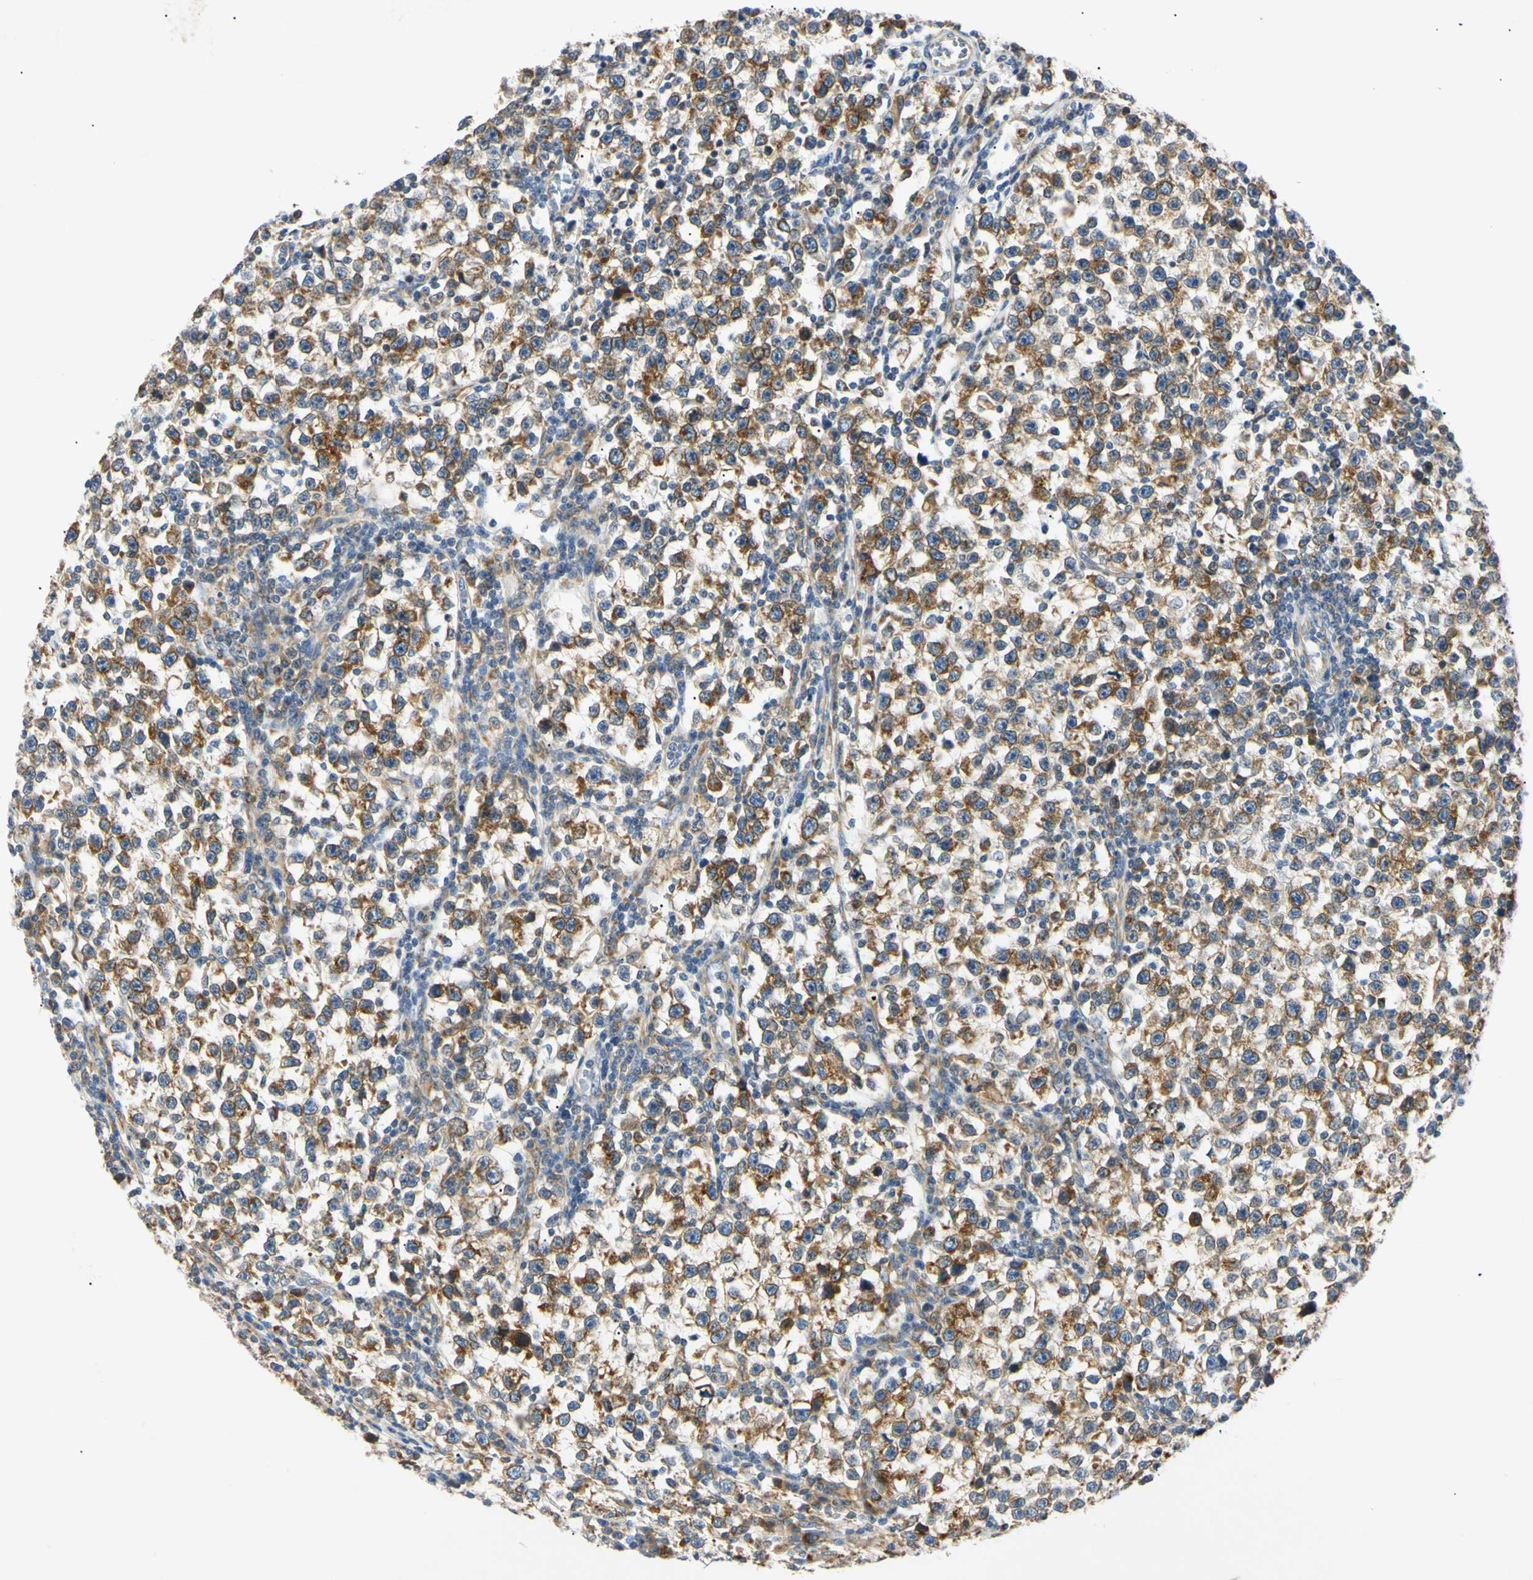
{"staining": {"intensity": "moderate", "quantity": ">75%", "location": "cytoplasmic/membranous"}, "tissue": "testis cancer", "cell_type": "Tumor cells", "image_type": "cancer", "snomed": [{"axis": "morphology", "description": "Seminoma, NOS"}, {"axis": "topography", "description": "Testis"}], "caption": "Immunohistochemical staining of testis cancer shows medium levels of moderate cytoplasmic/membranous protein positivity in about >75% of tumor cells.", "gene": "DNAJB12", "patient": {"sex": "male", "age": 43}}